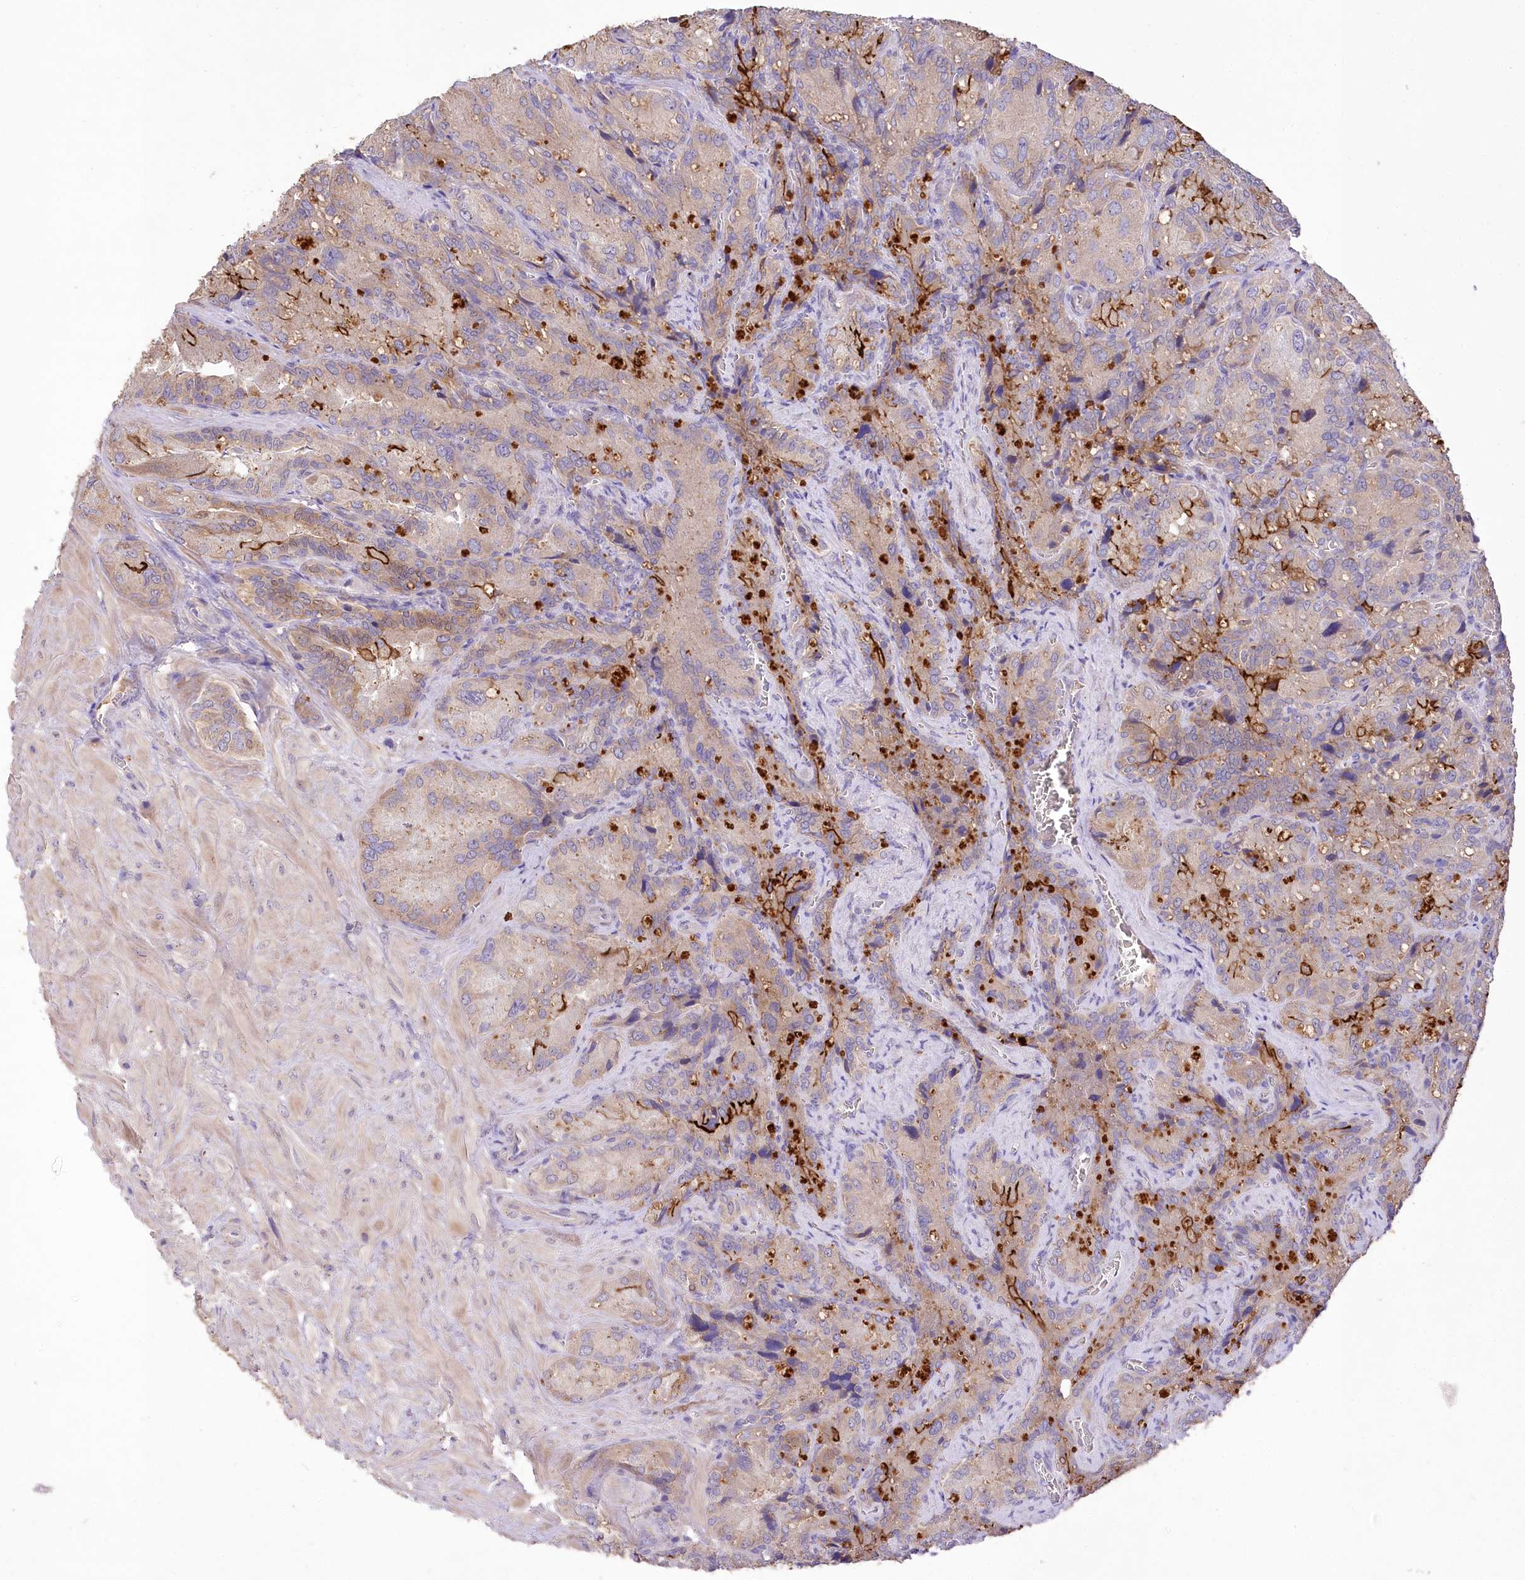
{"staining": {"intensity": "strong", "quantity": "<25%", "location": "cytoplasmic/membranous"}, "tissue": "seminal vesicle", "cell_type": "Glandular cells", "image_type": "normal", "snomed": [{"axis": "morphology", "description": "Normal tissue, NOS"}, {"axis": "topography", "description": "Seminal veicle"}], "caption": "Approximately <25% of glandular cells in unremarkable seminal vesicle show strong cytoplasmic/membranous protein expression as visualized by brown immunohistochemical staining.", "gene": "PBLD", "patient": {"sex": "male", "age": 62}}